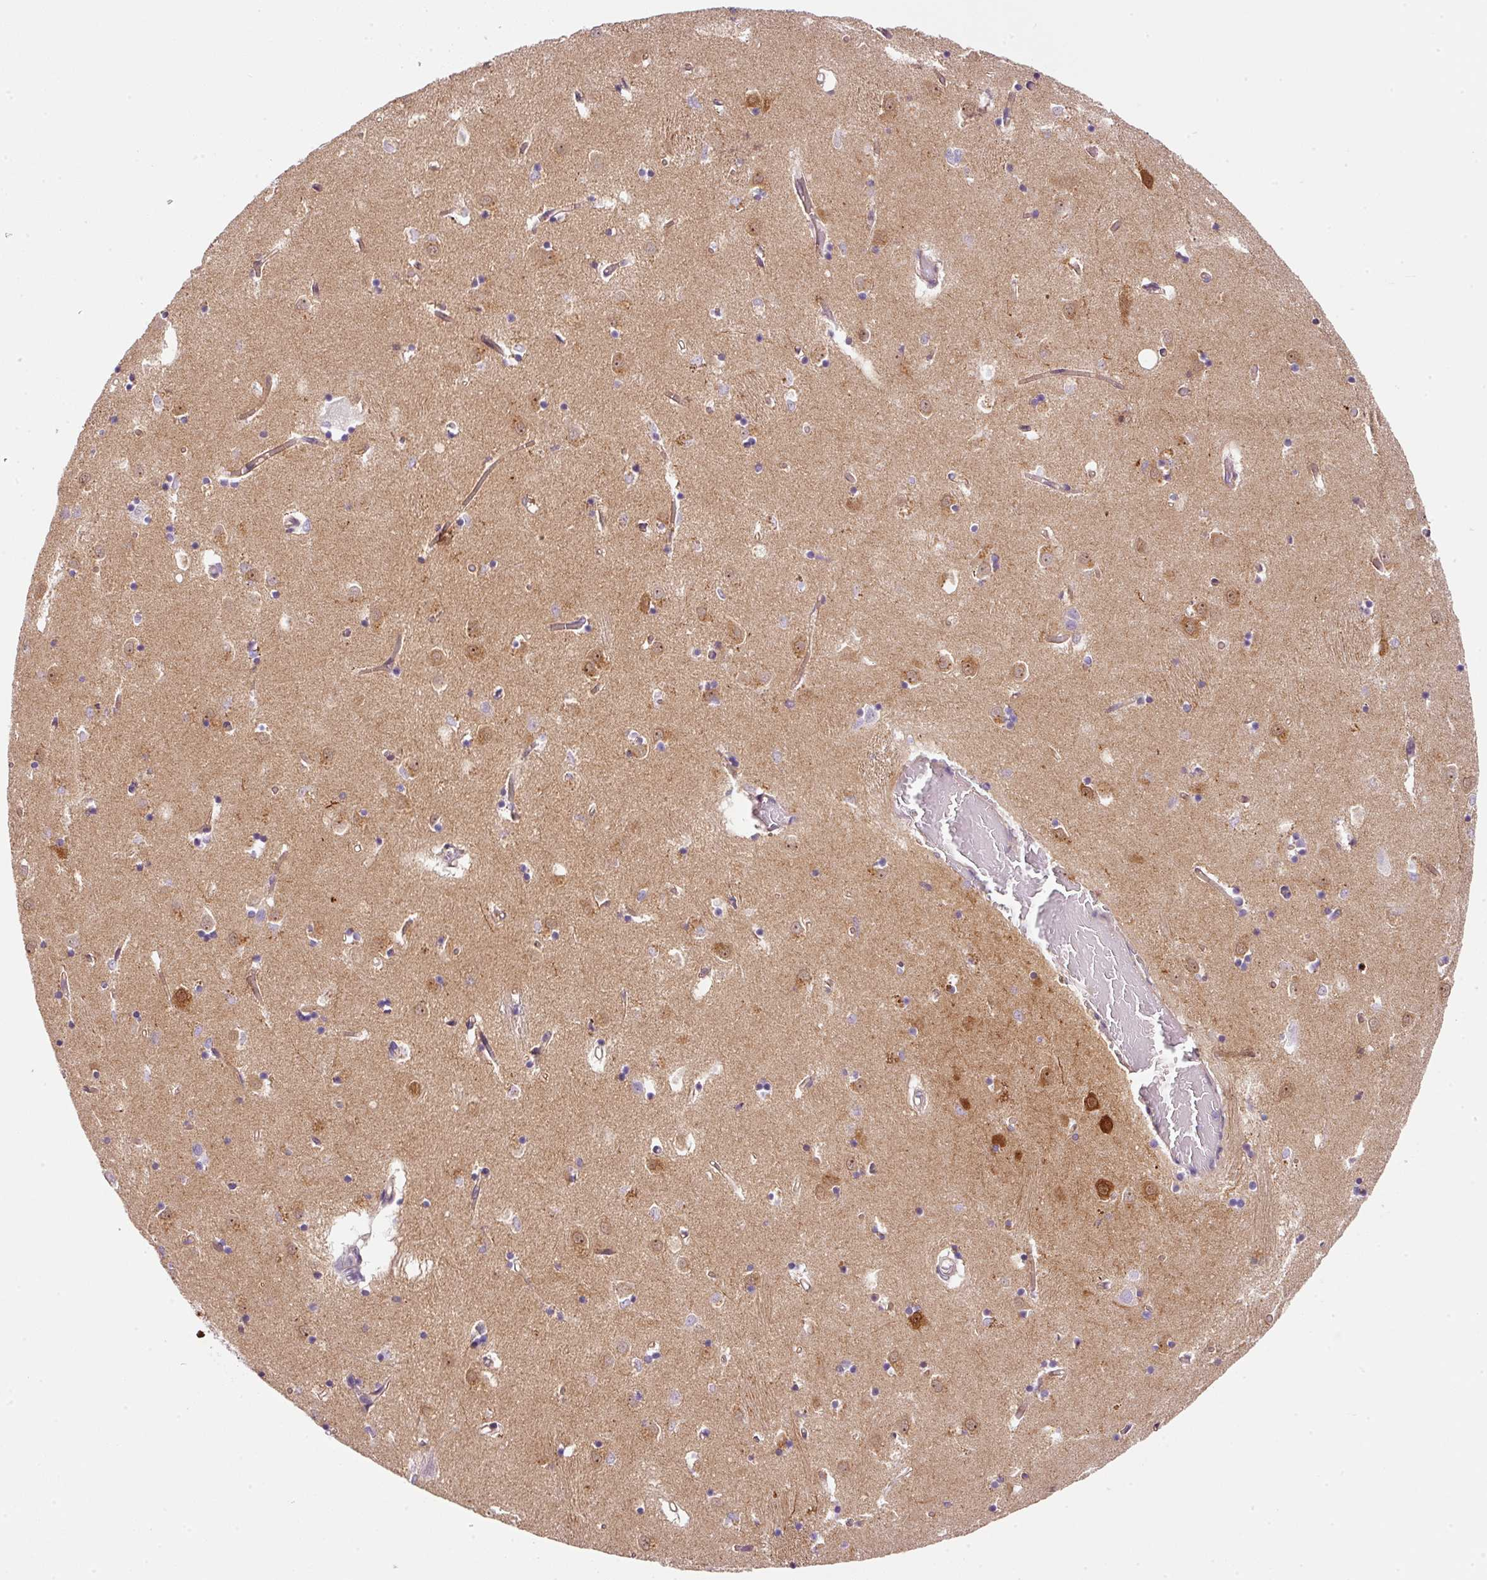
{"staining": {"intensity": "negative", "quantity": "none", "location": "none"}, "tissue": "caudate", "cell_type": "Glial cells", "image_type": "normal", "snomed": [{"axis": "morphology", "description": "Normal tissue, NOS"}, {"axis": "topography", "description": "Lateral ventricle wall"}], "caption": "Immunohistochemistry (IHC) micrograph of benign human caudate stained for a protein (brown), which reveals no staining in glial cells. Brightfield microscopy of immunohistochemistry (IHC) stained with DAB (3,3'-diaminobenzidine) (brown) and hematoxylin (blue), captured at high magnification.", "gene": "SOS2", "patient": {"sex": "male", "age": 70}}